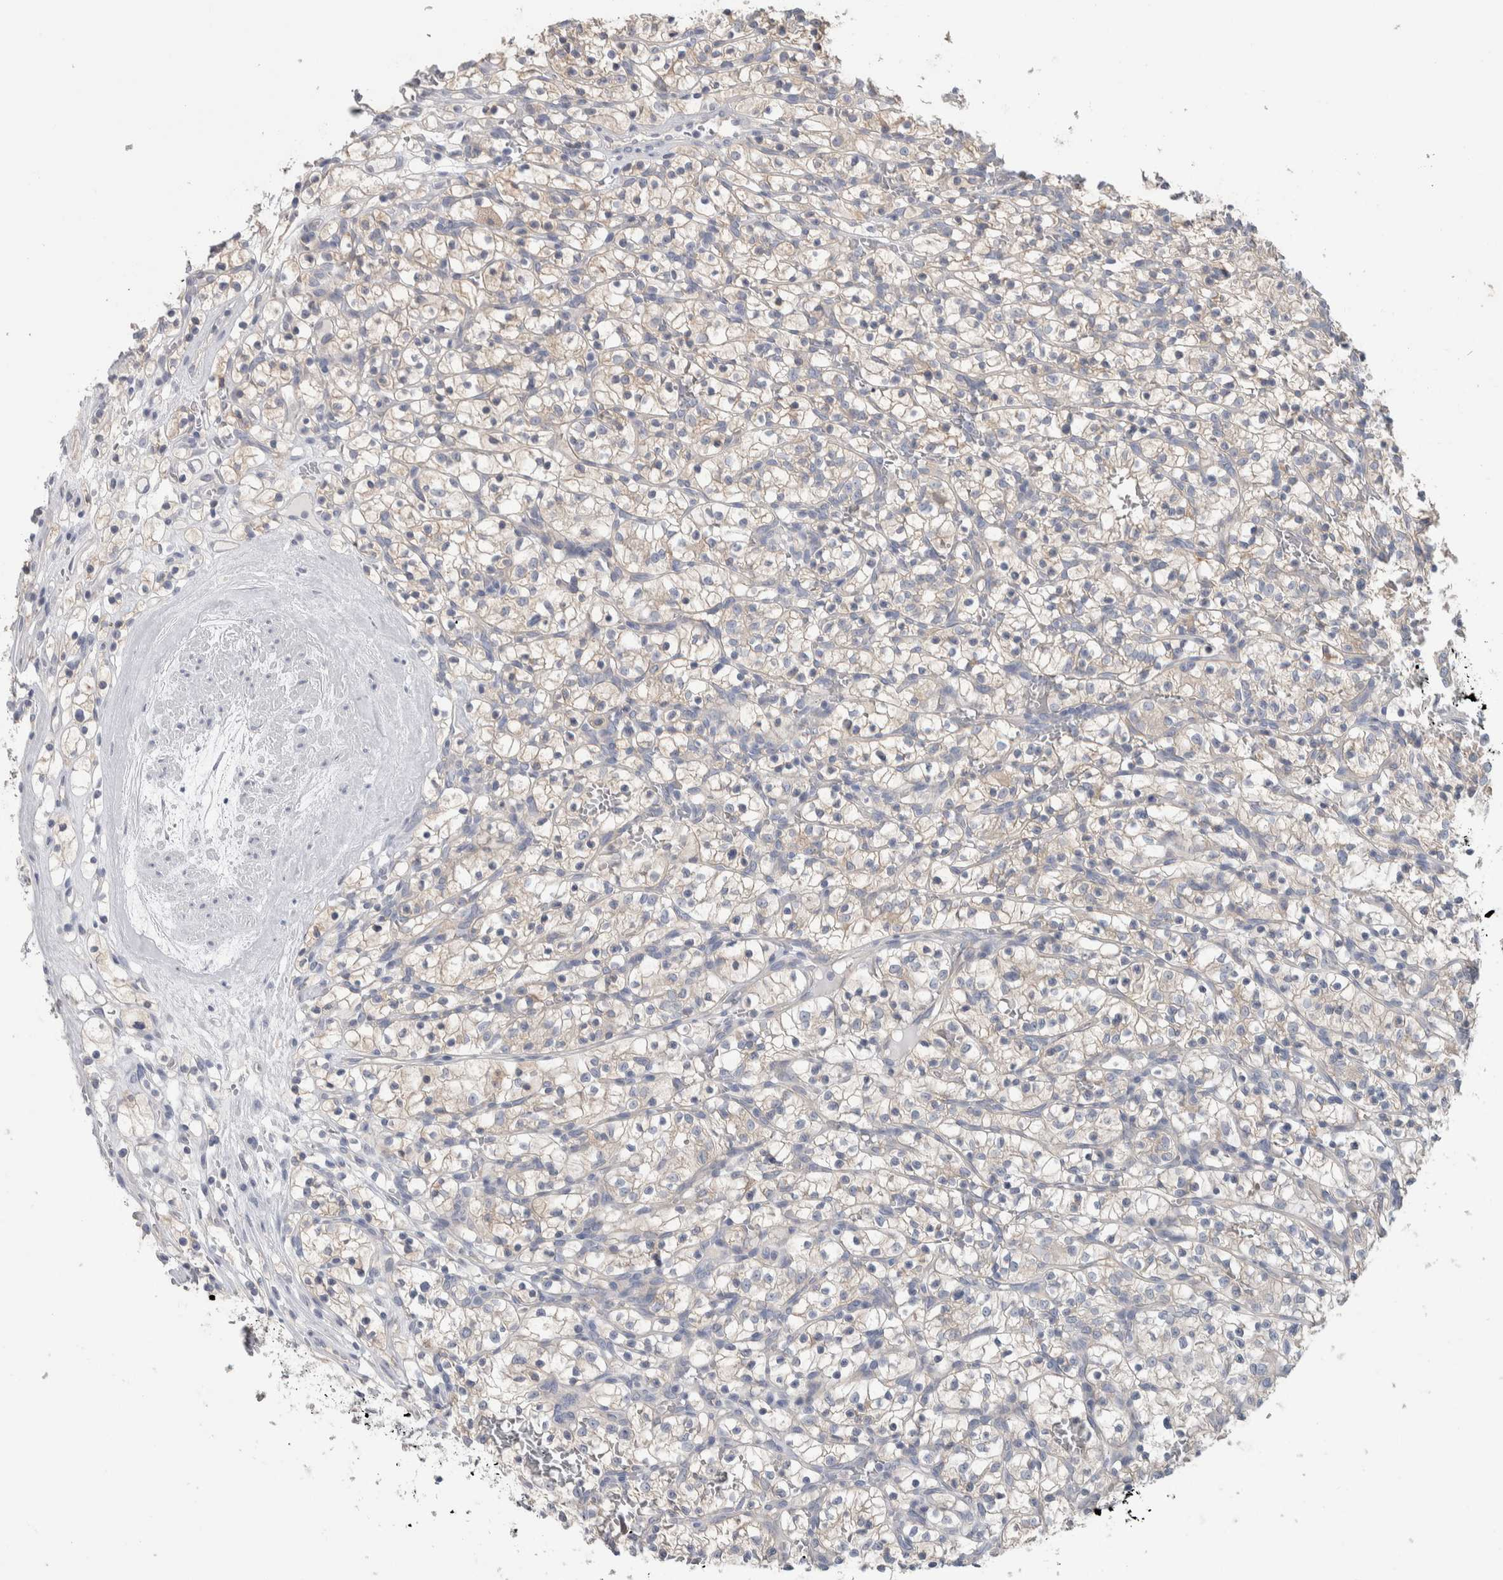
{"staining": {"intensity": "weak", "quantity": "<25%", "location": "cytoplasmic/membranous"}, "tissue": "renal cancer", "cell_type": "Tumor cells", "image_type": "cancer", "snomed": [{"axis": "morphology", "description": "Adenocarcinoma, NOS"}, {"axis": "topography", "description": "Kidney"}], "caption": "A high-resolution photomicrograph shows IHC staining of renal adenocarcinoma, which shows no significant positivity in tumor cells. Brightfield microscopy of immunohistochemistry (IHC) stained with DAB (3,3'-diaminobenzidine) (brown) and hematoxylin (blue), captured at high magnification.", "gene": "GPHN", "patient": {"sex": "female", "age": 57}}